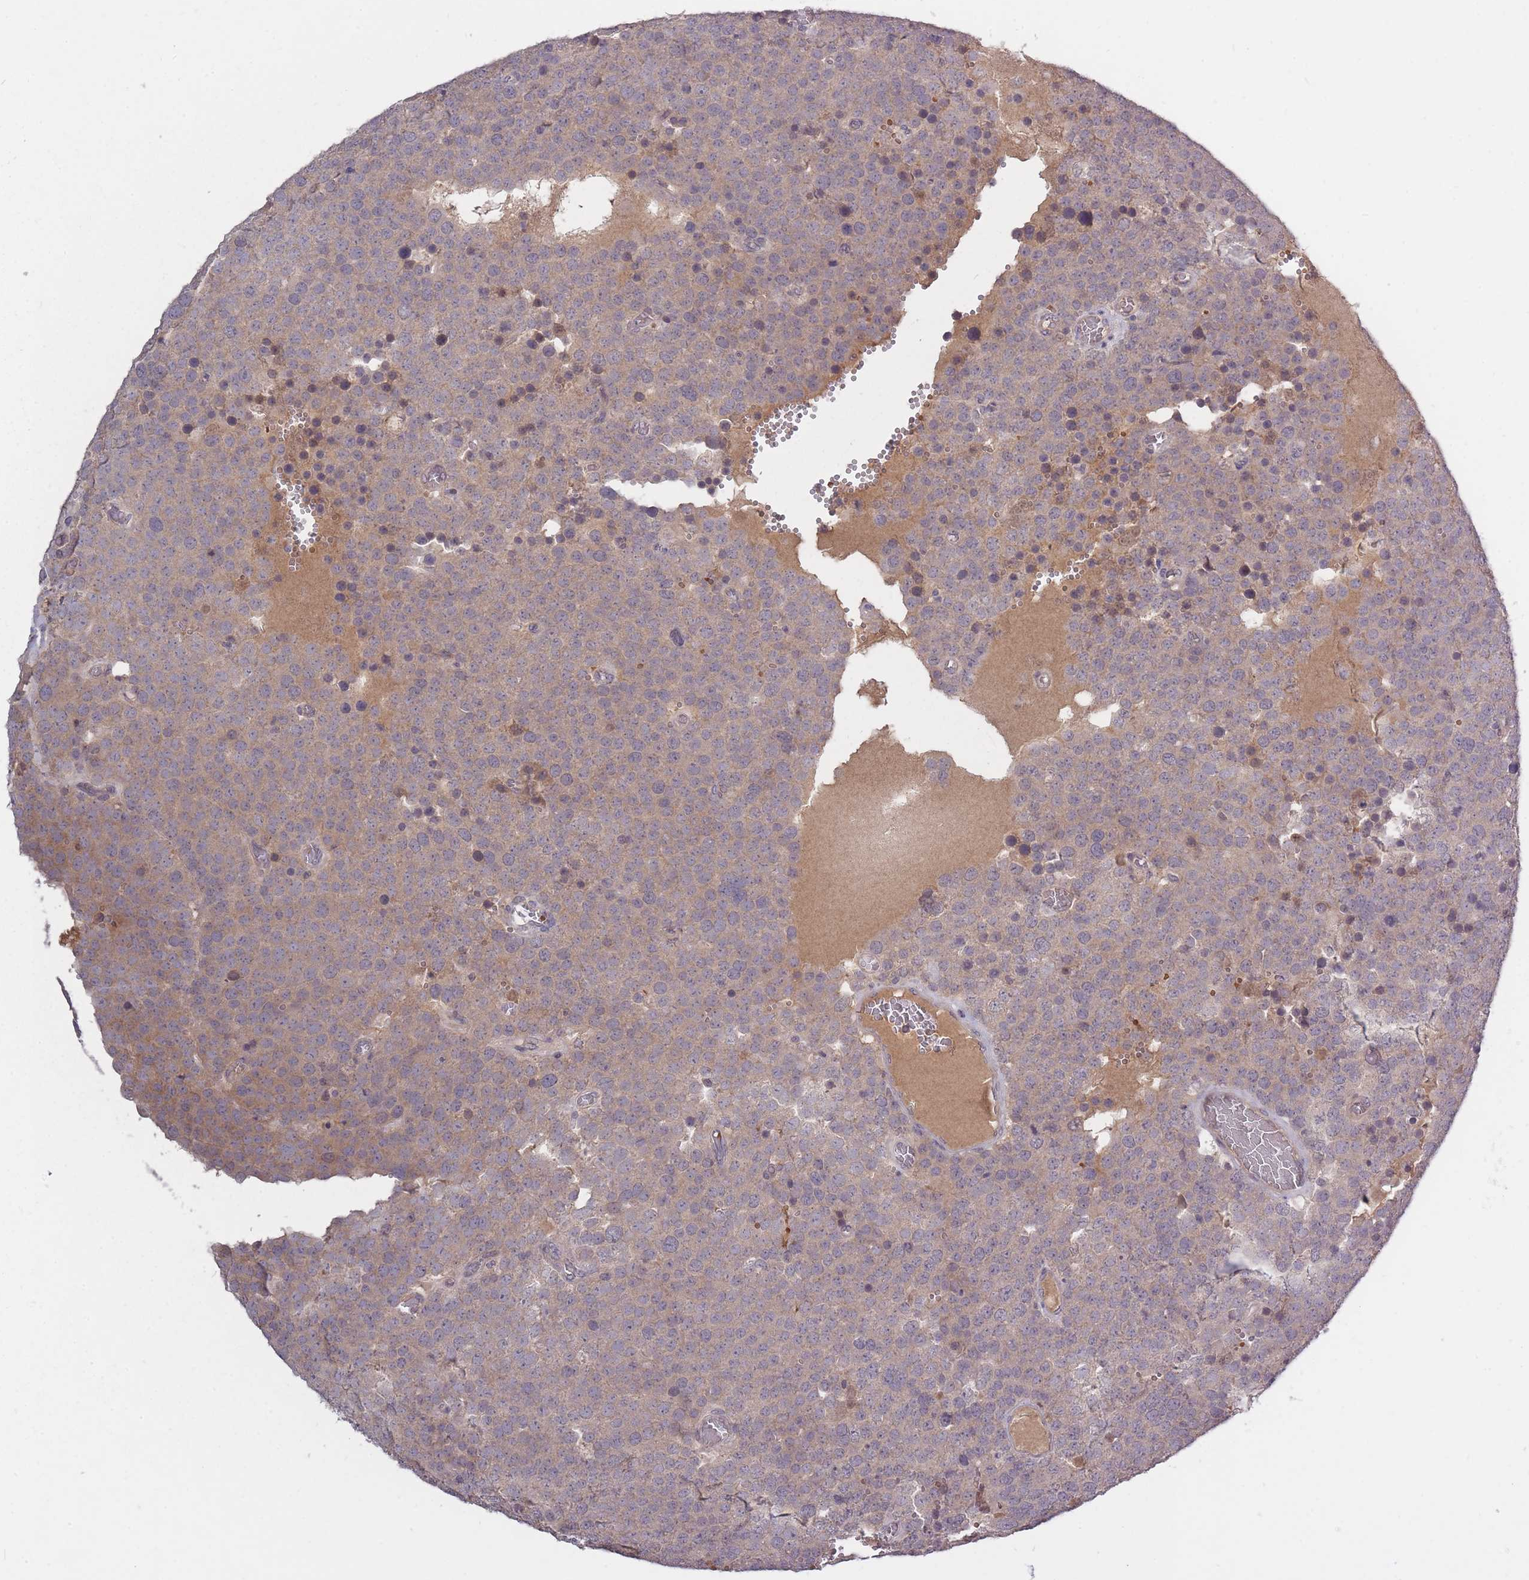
{"staining": {"intensity": "weak", "quantity": ">75%", "location": "cytoplasmic/membranous"}, "tissue": "testis cancer", "cell_type": "Tumor cells", "image_type": "cancer", "snomed": [{"axis": "morphology", "description": "Normal tissue, NOS"}, {"axis": "morphology", "description": "Seminoma, NOS"}, {"axis": "topography", "description": "Testis"}], "caption": "Immunohistochemical staining of human seminoma (testis) shows weak cytoplasmic/membranous protein positivity in approximately >75% of tumor cells.", "gene": "ADCYAP1R1", "patient": {"sex": "male", "age": 71}}